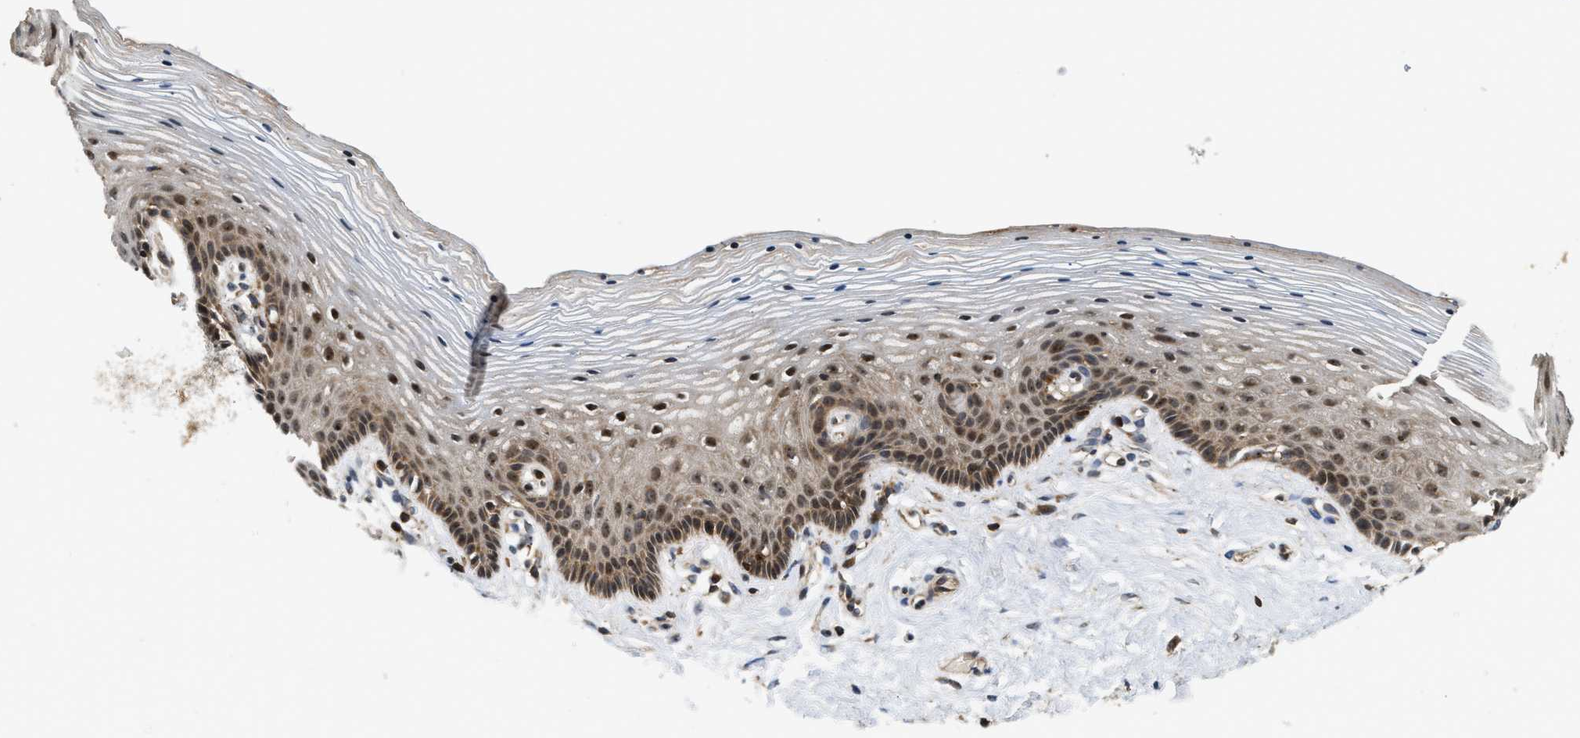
{"staining": {"intensity": "moderate", "quantity": "25%-75%", "location": "cytoplasmic/membranous"}, "tissue": "vagina", "cell_type": "Squamous epithelial cells", "image_type": "normal", "snomed": [{"axis": "morphology", "description": "Normal tissue, NOS"}, {"axis": "topography", "description": "Vagina"}], "caption": "Protein expression analysis of normal vagina exhibits moderate cytoplasmic/membranous positivity in about 25%-75% of squamous epithelial cells.", "gene": "SNX5", "patient": {"sex": "female", "age": 32}}